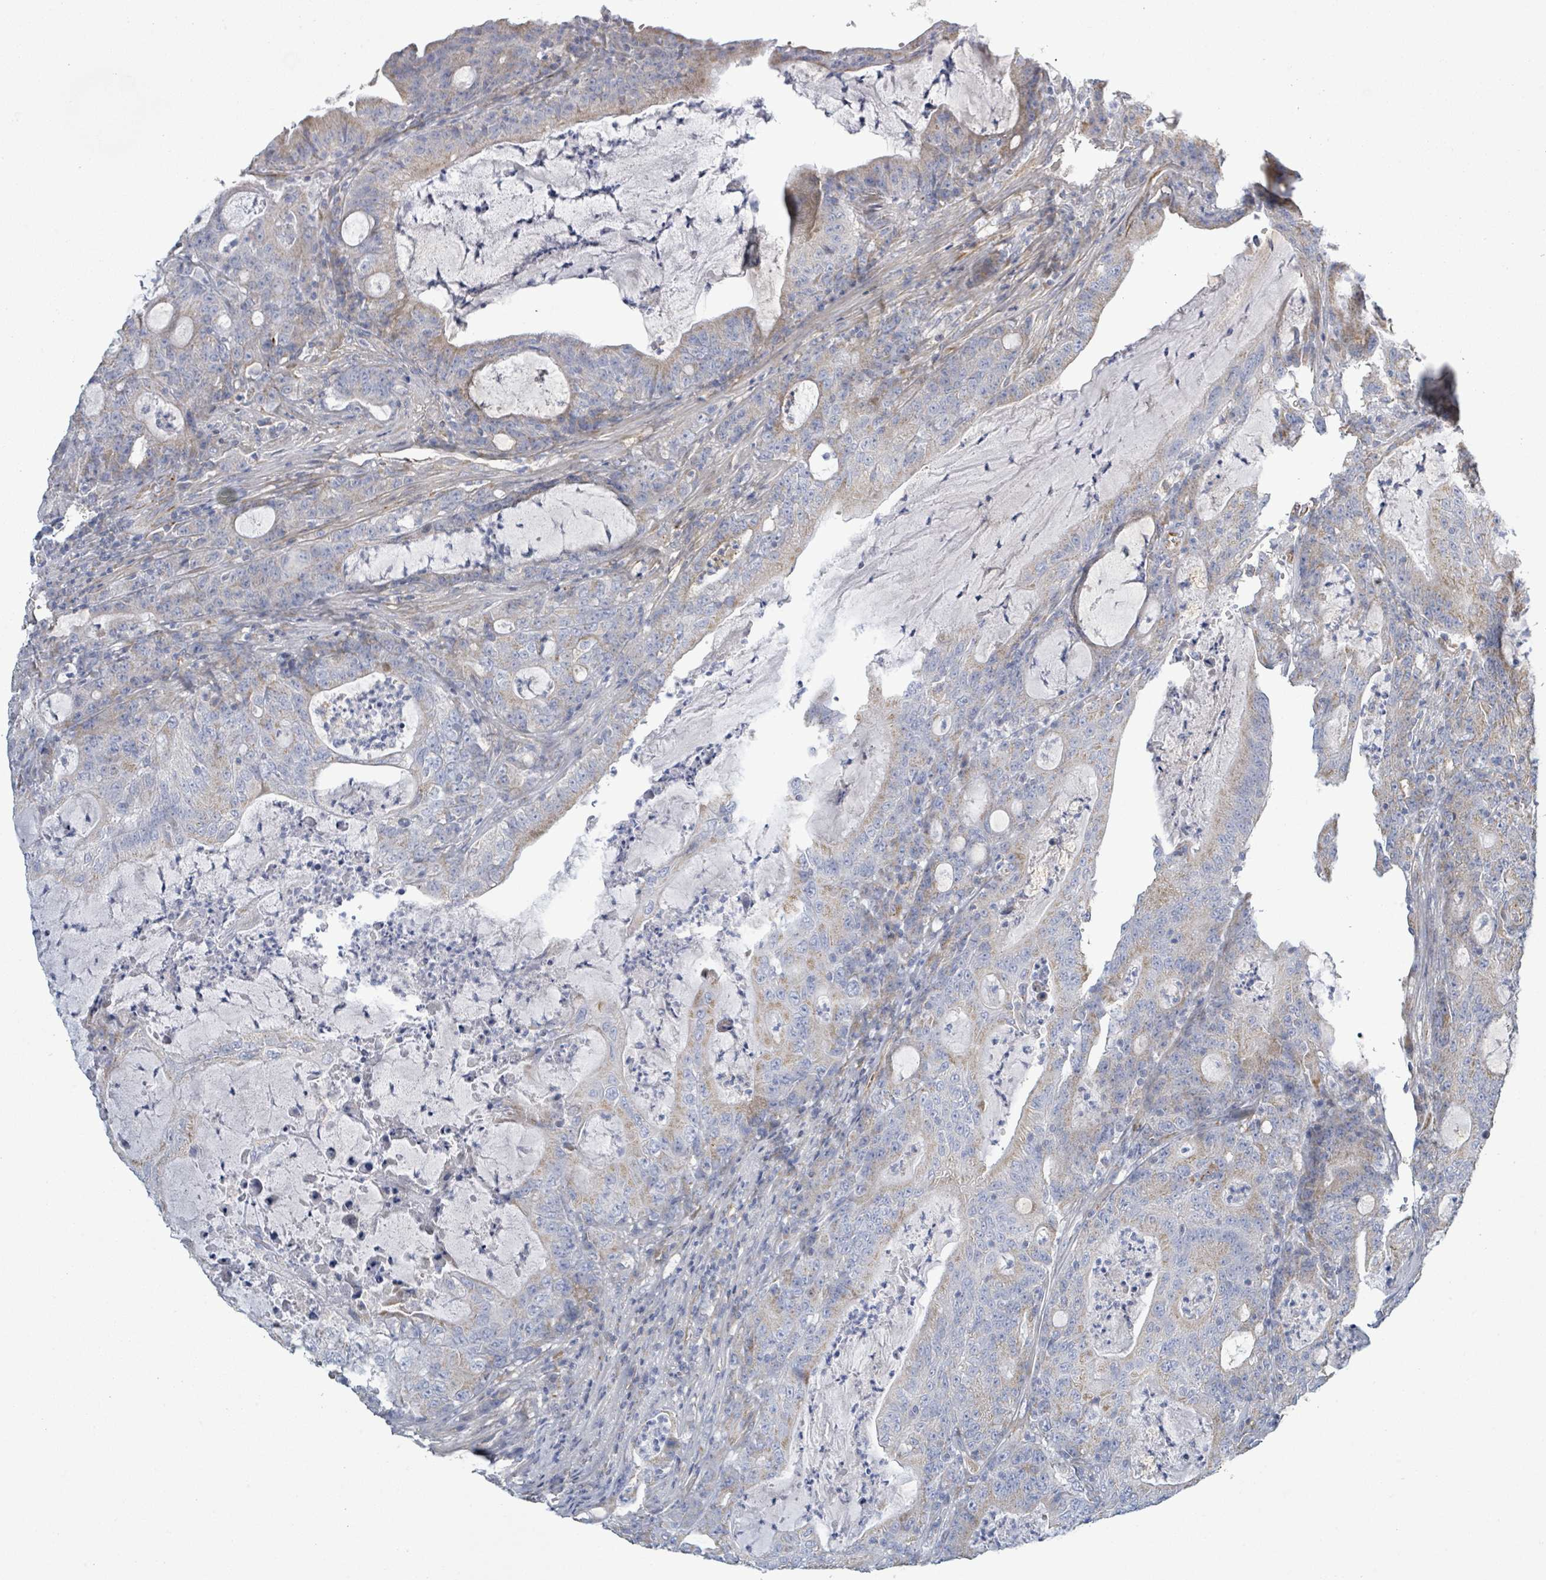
{"staining": {"intensity": "weak", "quantity": "25%-75%", "location": "cytoplasmic/membranous"}, "tissue": "colorectal cancer", "cell_type": "Tumor cells", "image_type": "cancer", "snomed": [{"axis": "morphology", "description": "Adenocarcinoma, NOS"}, {"axis": "topography", "description": "Colon"}], "caption": "Protein staining by immunohistochemistry demonstrates weak cytoplasmic/membranous staining in about 25%-75% of tumor cells in colorectal cancer.", "gene": "ALG12", "patient": {"sex": "male", "age": 83}}